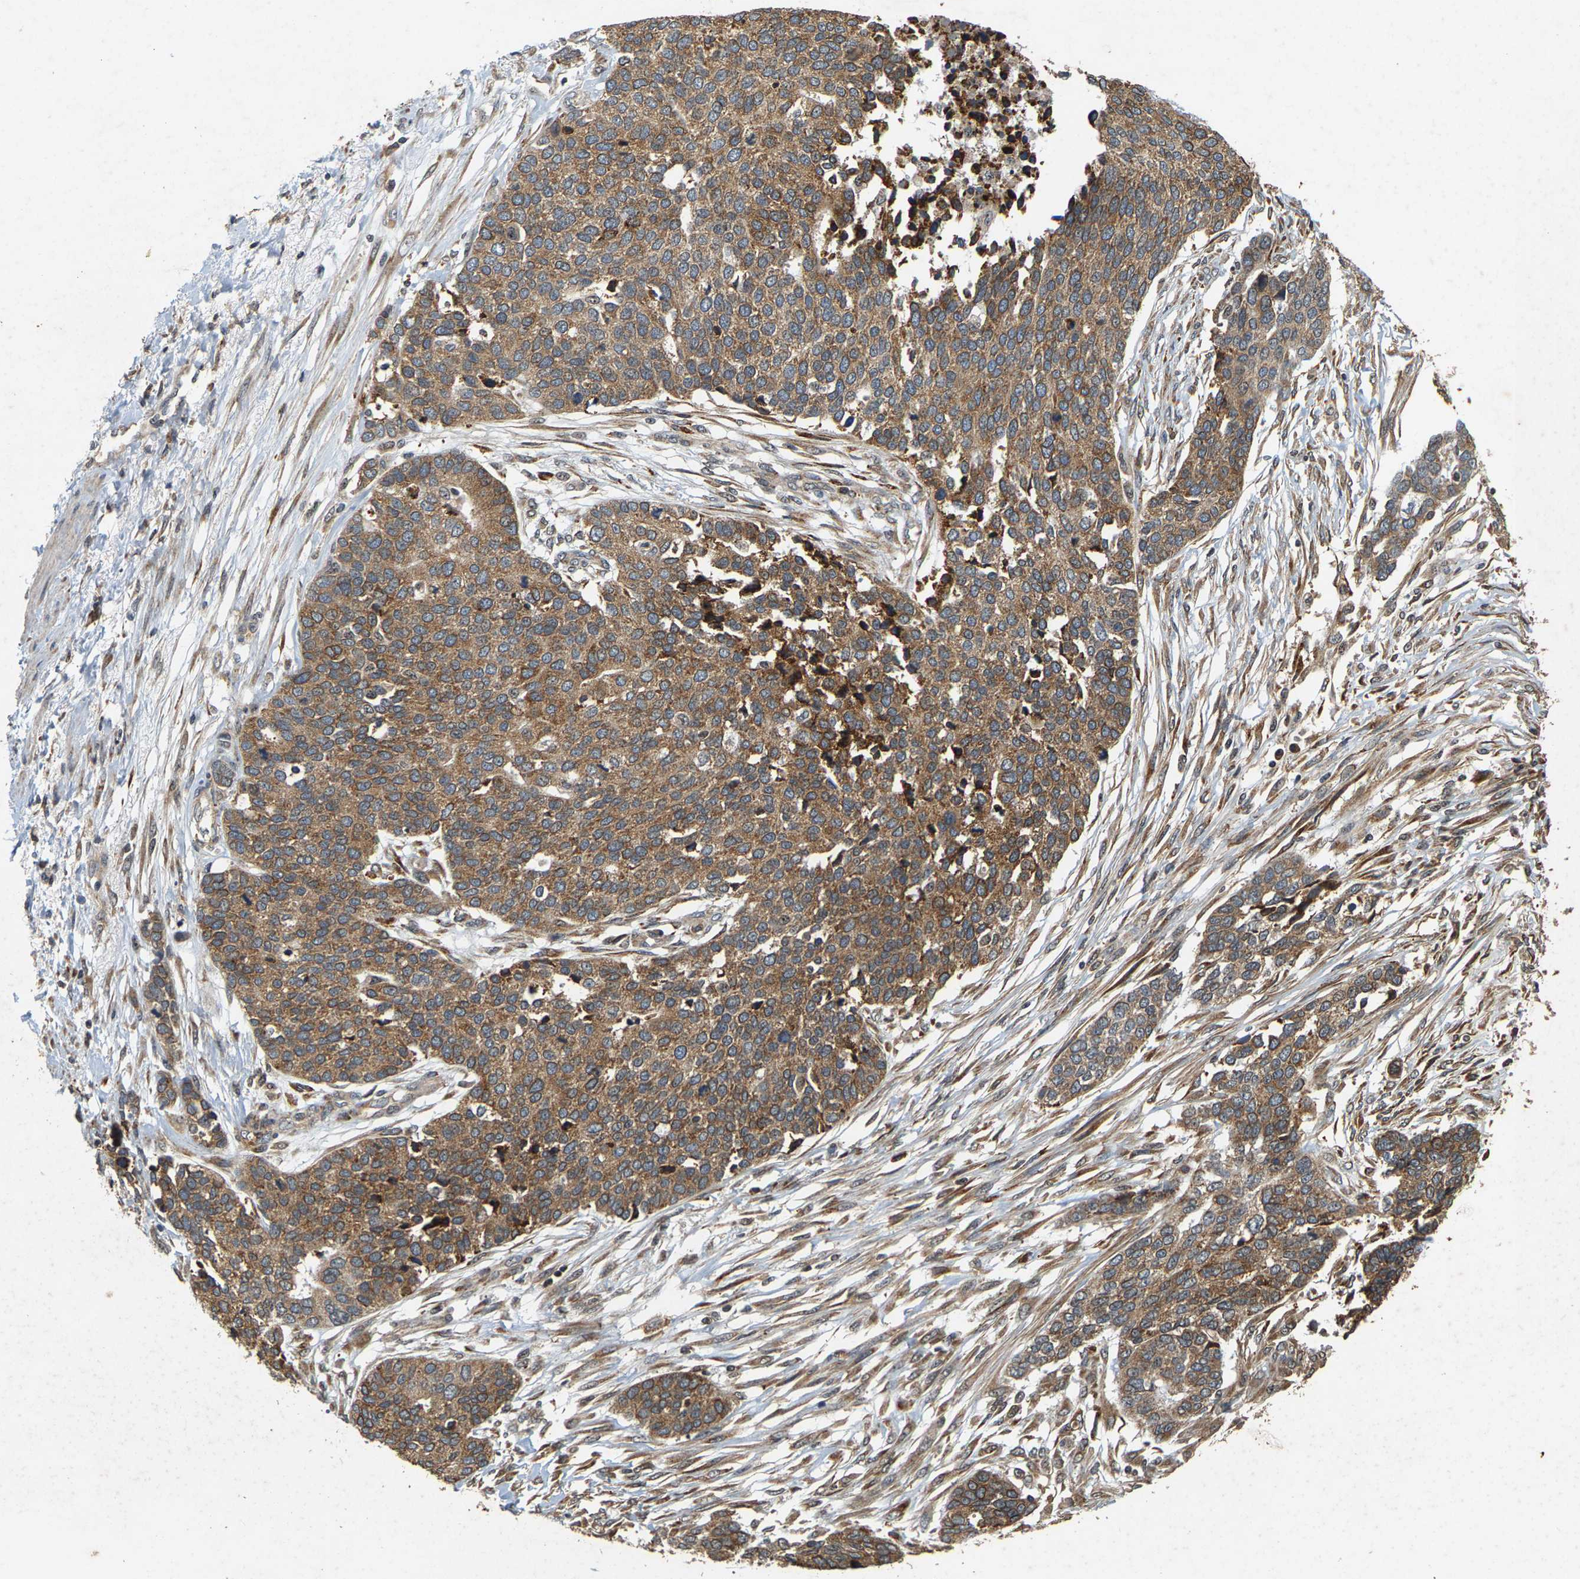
{"staining": {"intensity": "moderate", "quantity": ">75%", "location": "cytoplasmic/membranous"}, "tissue": "ovarian cancer", "cell_type": "Tumor cells", "image_type": "cancer", "snomed": [{"axis": "morphology", "description": "Cystadenocarcinoma, serous, NOS"}, {"axis": "topography", "description": "Ovary"}], "caption": "Human serous cystadenocarcinoma (ovarian) stained with a protein marker reveals moderate staining in tumor cells.", "gene": "CIDEC", "patient": {"sex": "female", "age": 44}}